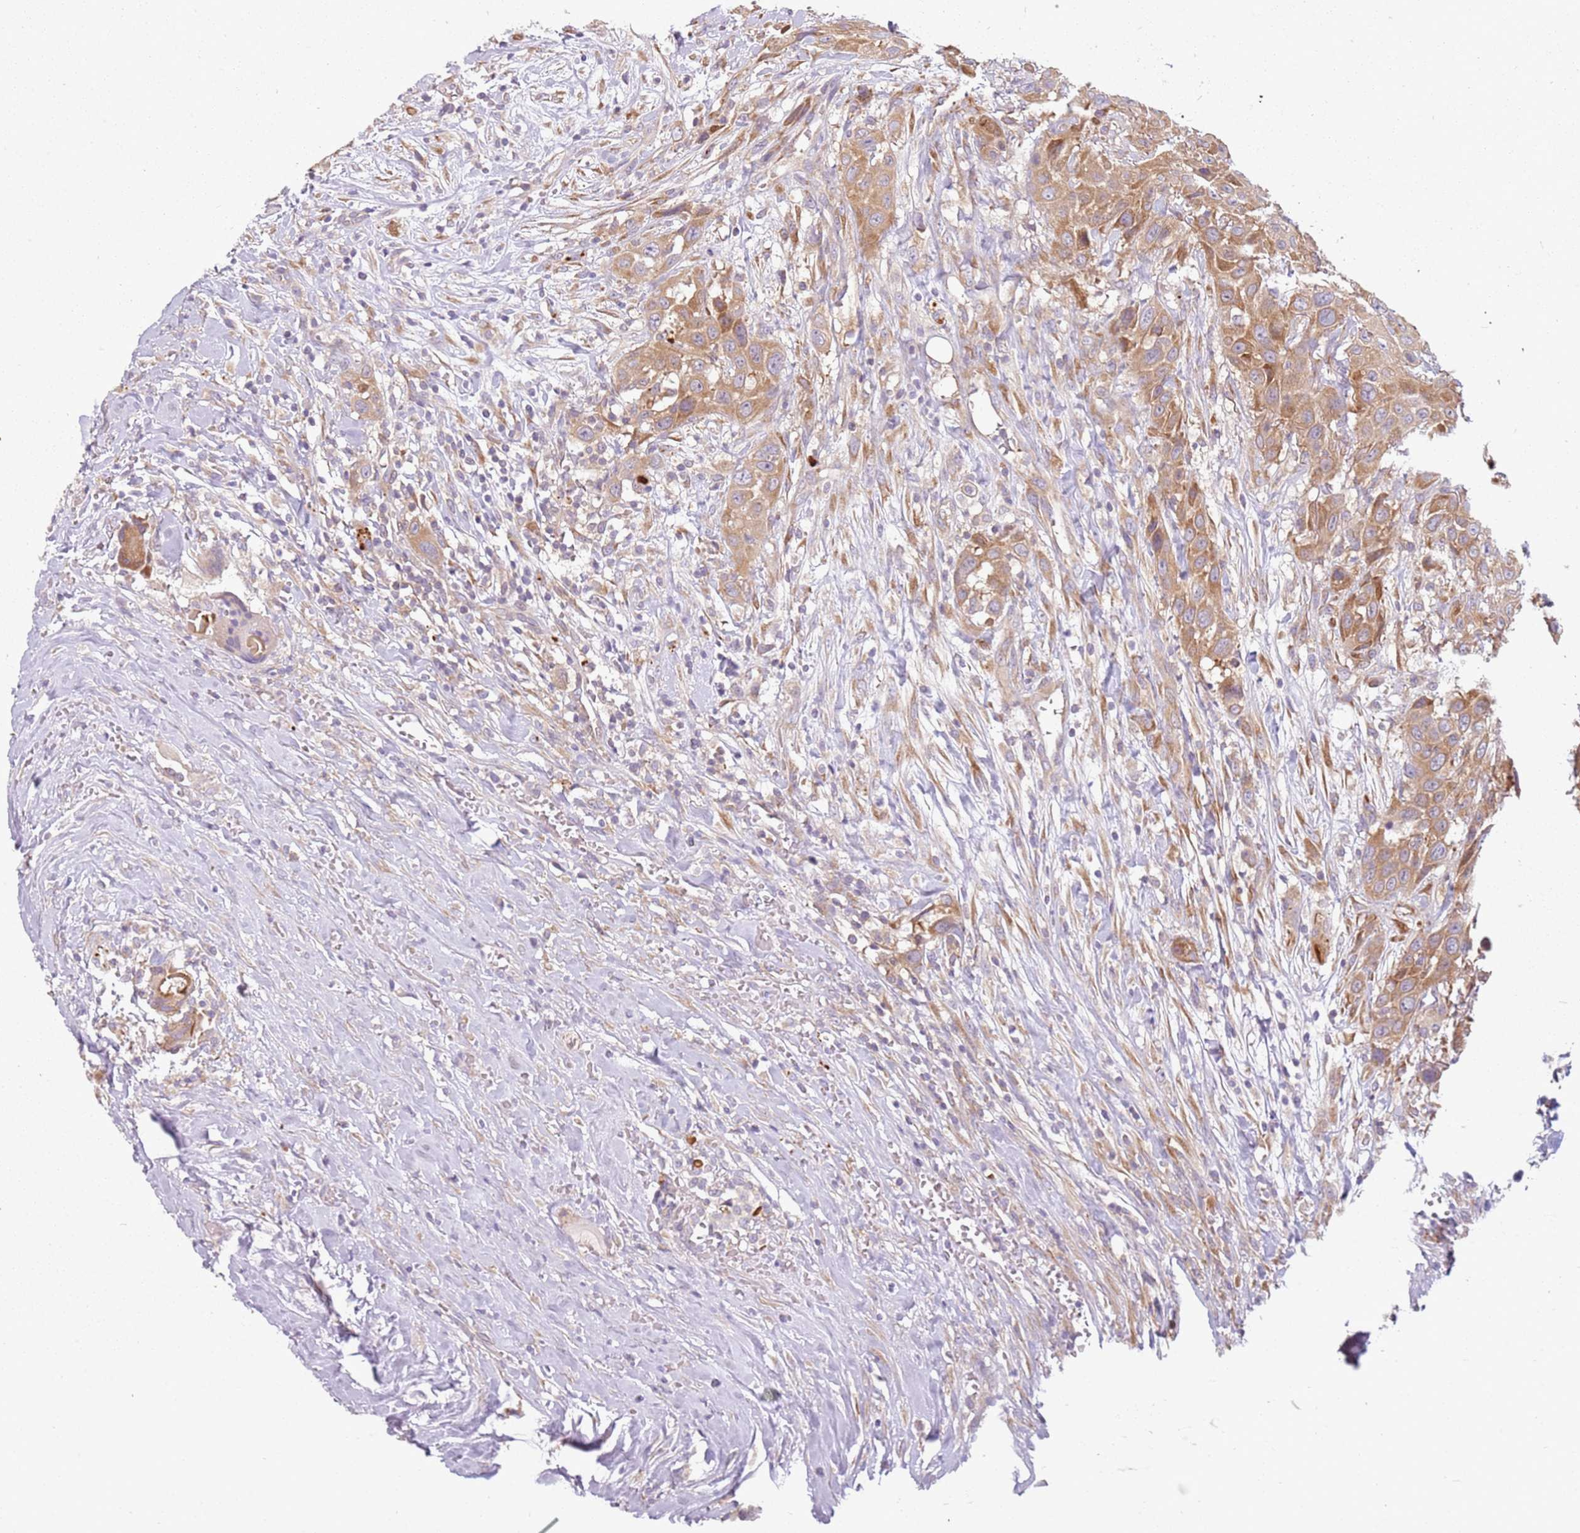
{"staining": {"intensity": "moderate", "quantity": ">75%", "location": "cytoplasmic/membranous"}, "tissue": "head and neck cancer", "cell_type": "Tumor cells", "image_type": "cancer", "snomed": [{"axis": "morphology", "description": "Squamous cell carcinoma, NOS"}, {"axis": "topography", "description": "Head-Neck"}], "caption": "A brown stain highlights moderate cytoplasmic/membranous expression of a protein in head and neck squamous cell carcinoma tumor cells. (Stains: DAB (3,3'-diaminobenzidine) in brown, nuclei in blue, Microscopy: brightfield microscopy at high magnification).", "gene": "RPS28", "patient": {"sex": "male", "age": 81}}